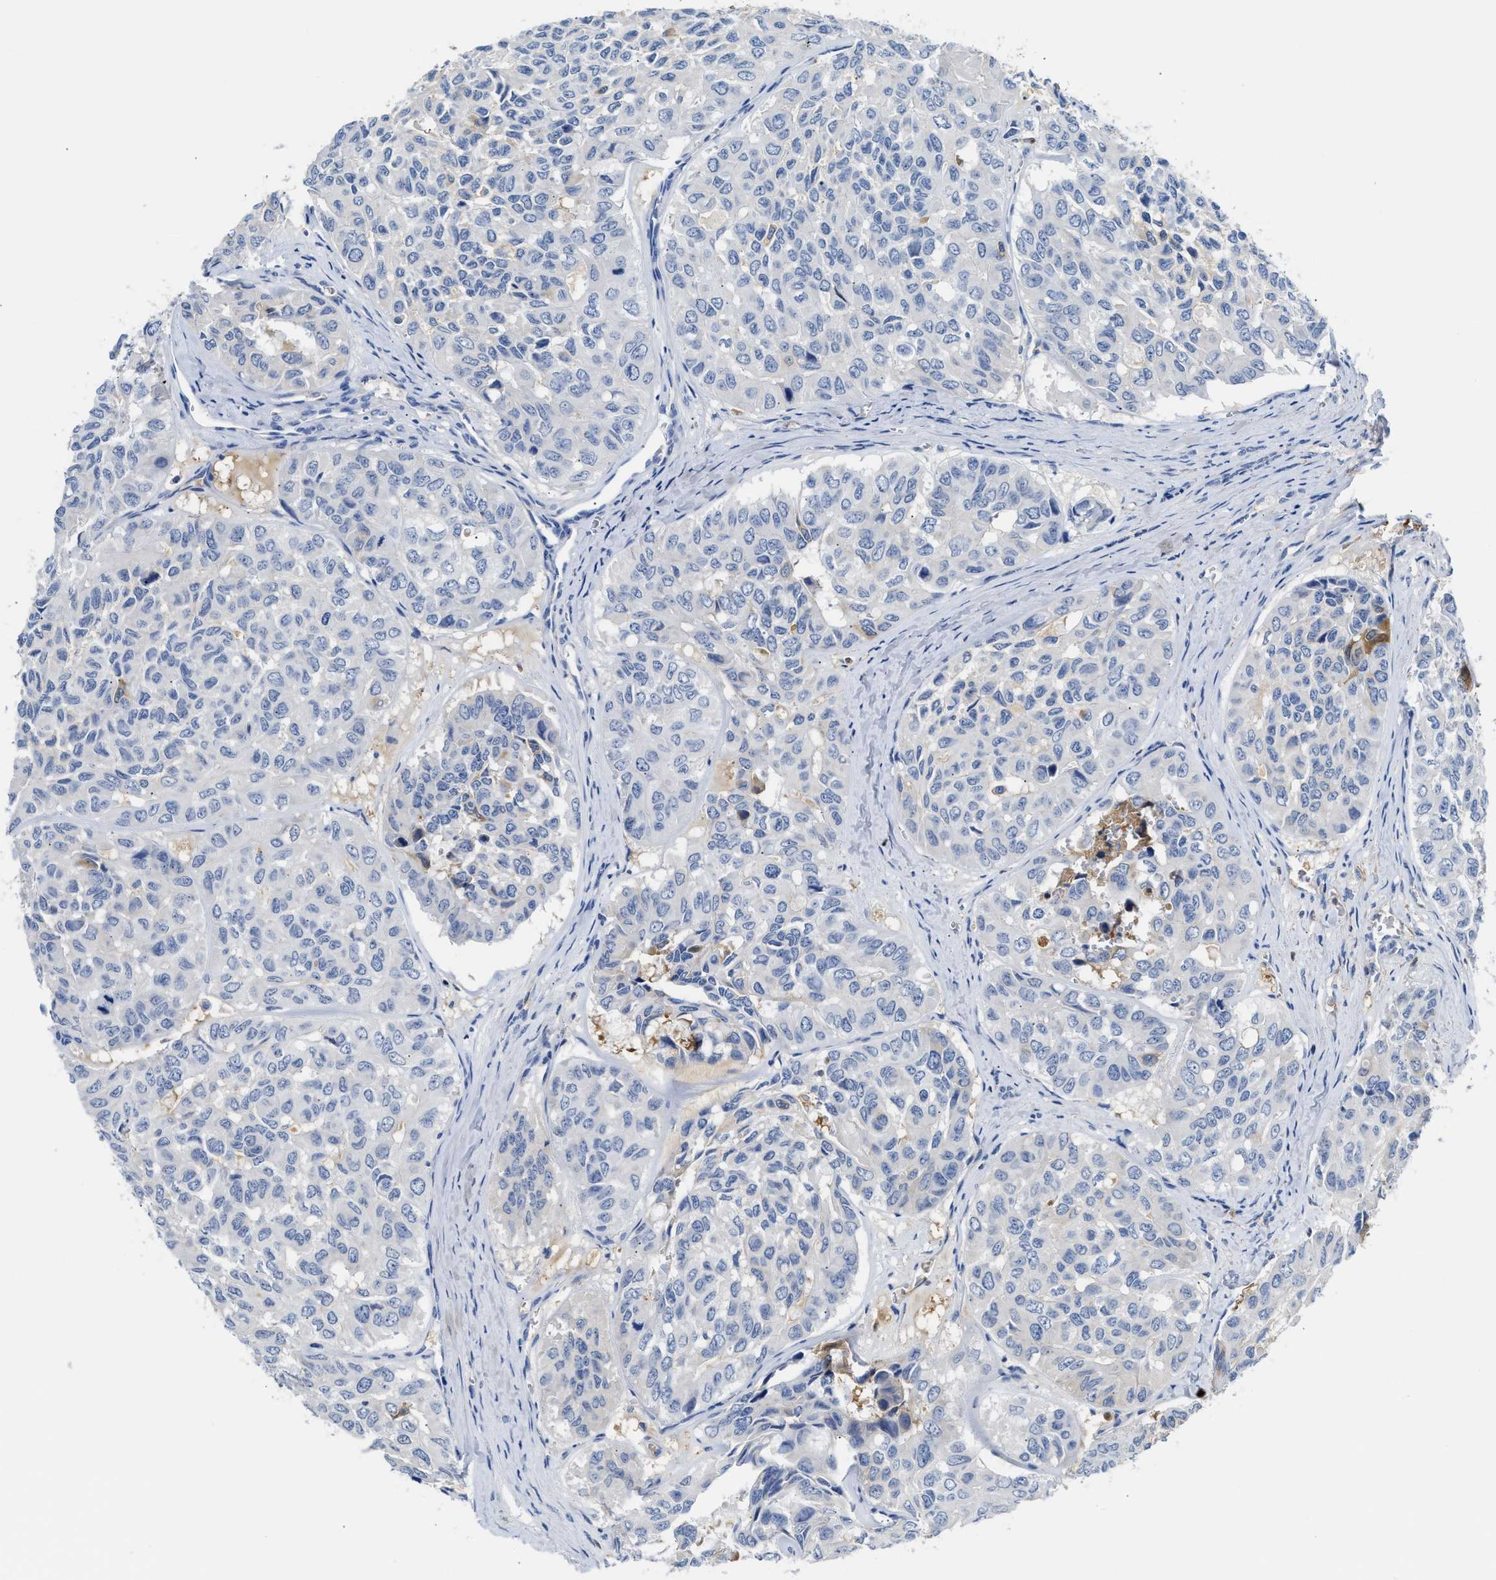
{"staining": {"intensity": "negative", "quantity": "none", "location": "none"}, "tissue": "head and neck cancer", "cell_type": "Tumor cells", "image_type": "cancer", "snomed": [{"axis": "morphology", "description": "Adenocarcinoma, NOS"}, {"axis": "topography", "description": "Salivary gland, NOS"}, {"axis": "topography", "description": "Head-Neck"}], "caption": "Adenocarcinoma (head and neck) was stained to show a protein in brown. There is no significant positivity in tumor cells.", "gene": "GC", "patient": {"sex": "female", "age": 76}}